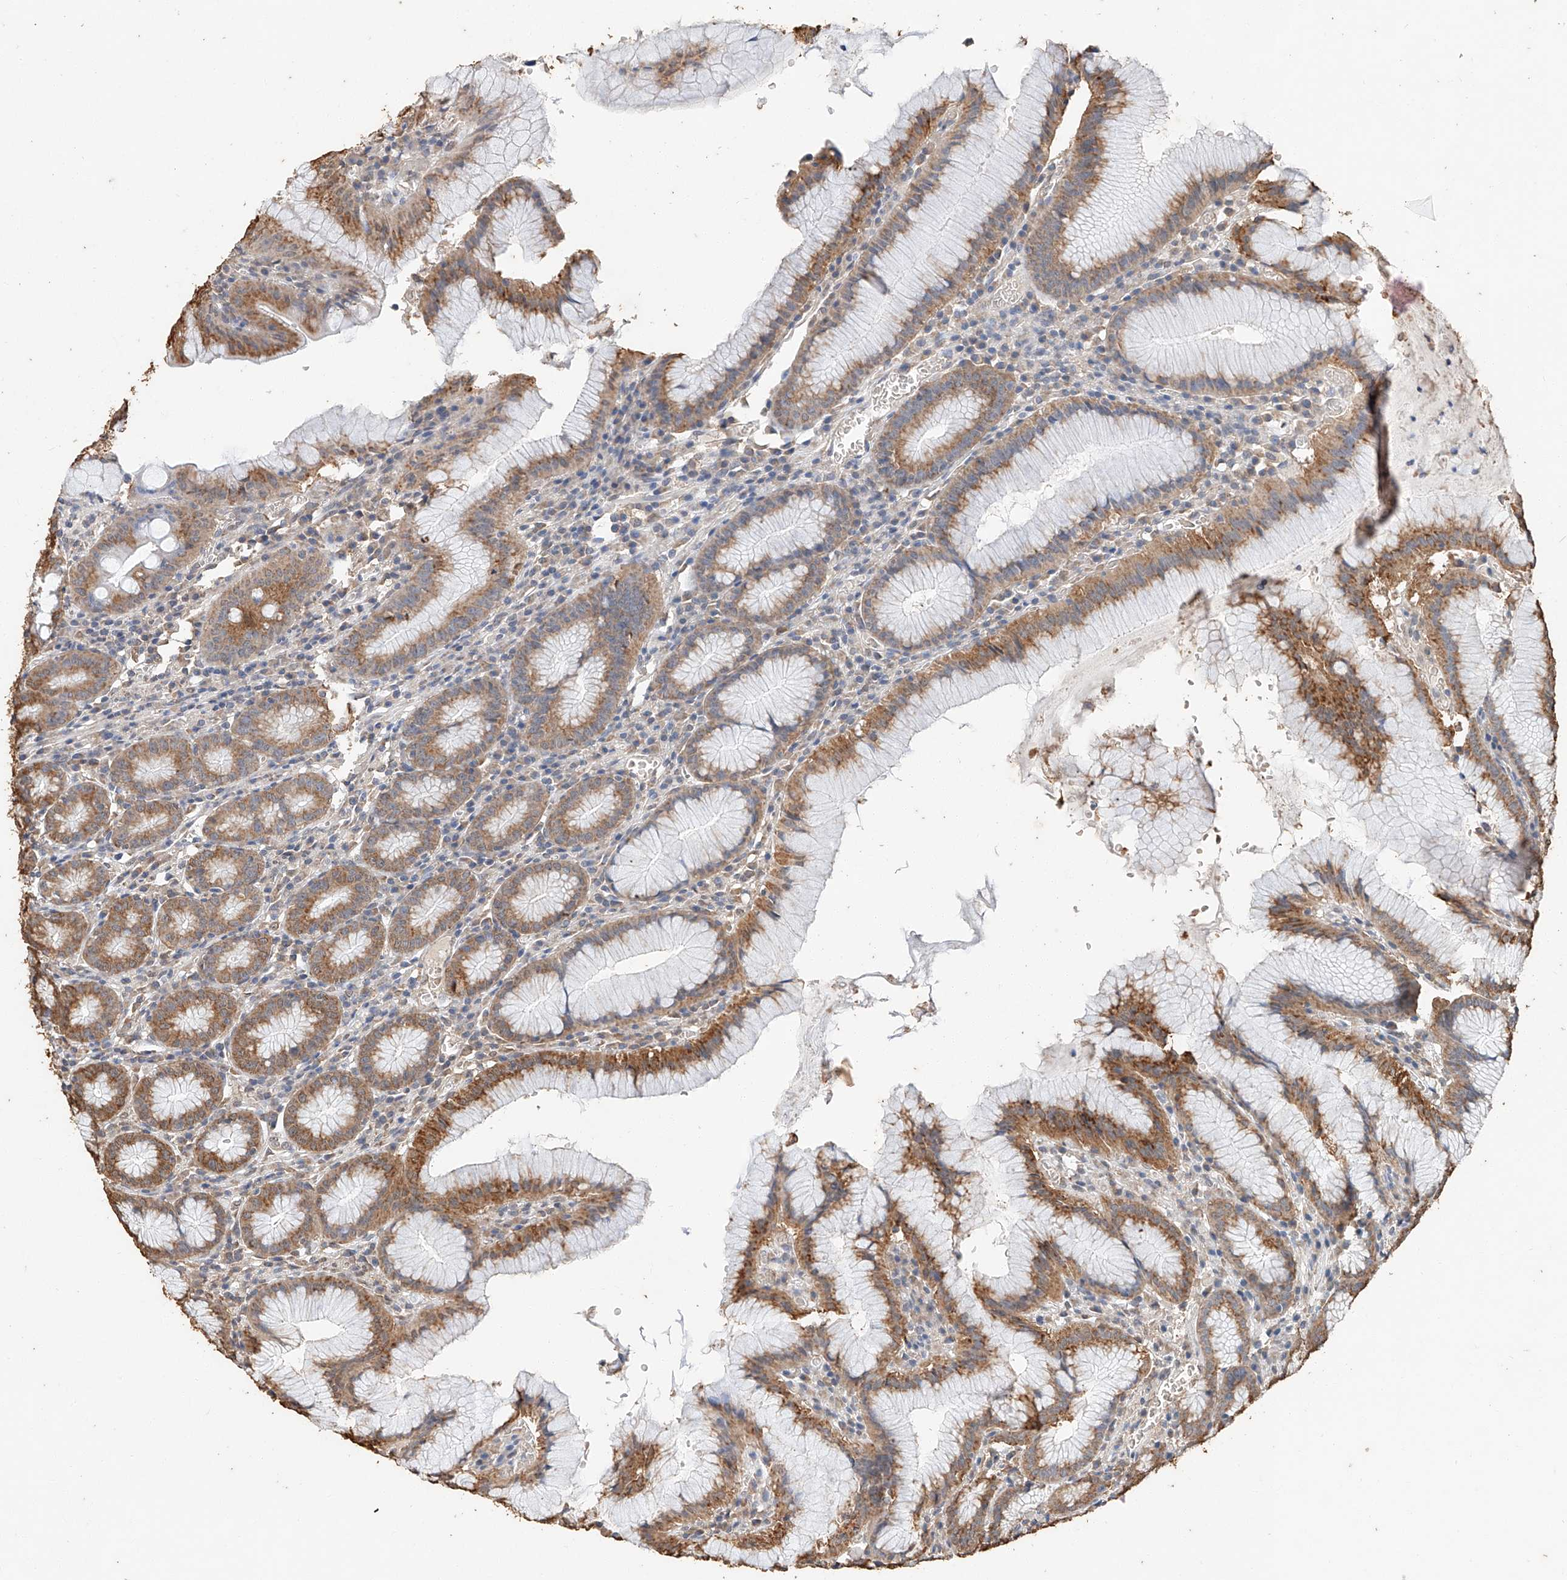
{"staining": {"intensity": "moderate", "quantity": ">75%", "location": "cytoplasmic/membranous"}, "tissue": "stomach", "cell_type": "Glandular cells", "image_type": "normal", "snomed": [{"axis": "morphology", "description": "Normal tissue, NOS"}, {"axis": "topography", "description": "Stomach"}], "caption": "A brown stain shows moderate cytoplasmic/membranous staining of a protein in glandular cells of normal stomach.", "gene": "CERS4", "patient": {"sex": "male", "age": 55}}